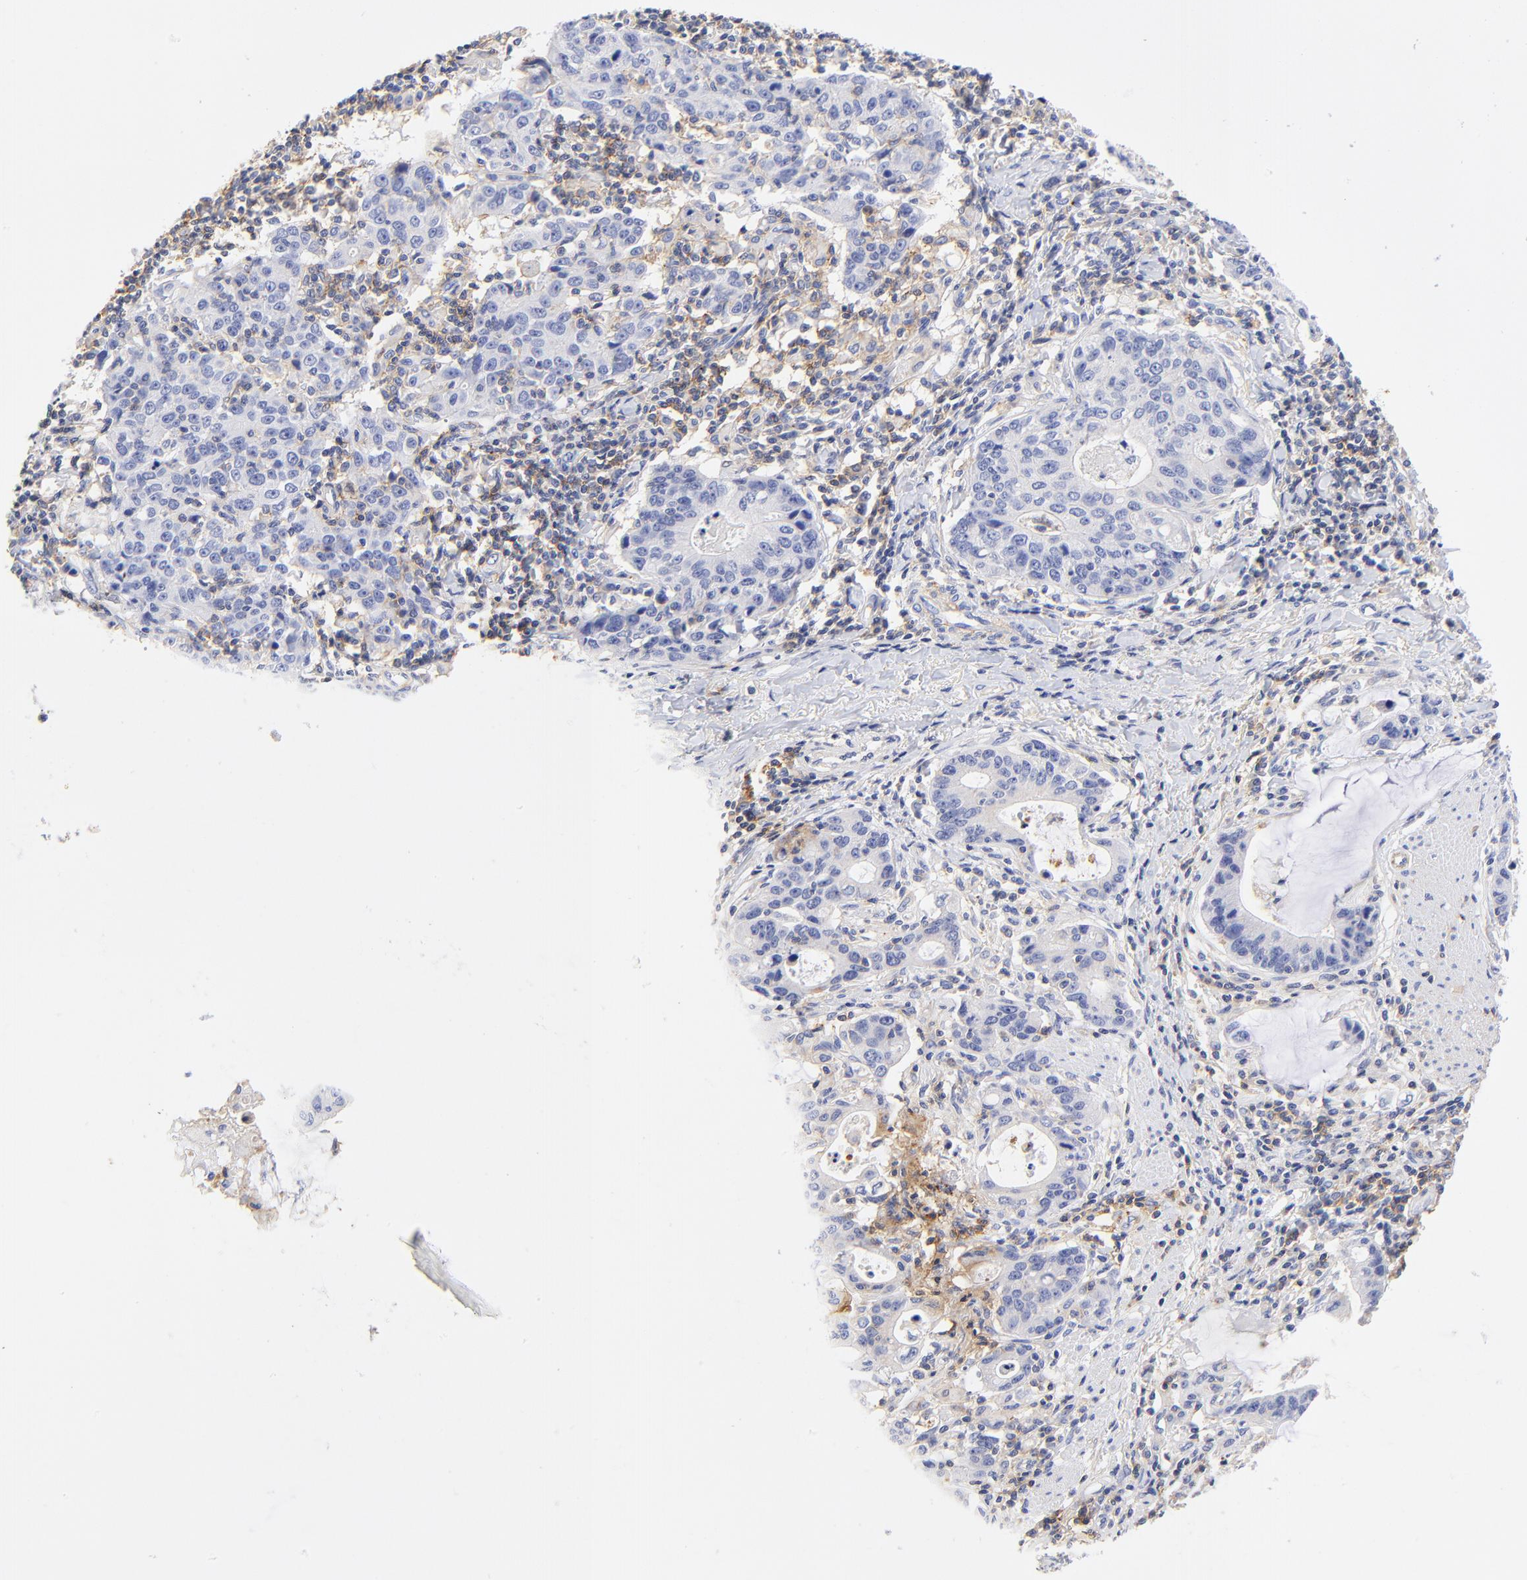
{"staining": {"intensity": "negative", "quantity": "none", "location": "none"}, "tissue": "stomach cancer", "cell_type": "Tumor cells", "image_type": "cancer", "snomed": [{"axis": "morphology", "description": "Adenocarcinoma, NOS"}, {"axis": "topography", "description": "Esophagus"}, {"axis": "topography", "description": "Stomach"}], "caption": "This is an immunohistochemistry image of stomach cancer. There is no positivity in tumor cells.", "gene": "MDGA2", "patient": {"sex": "male", "age": 74}}